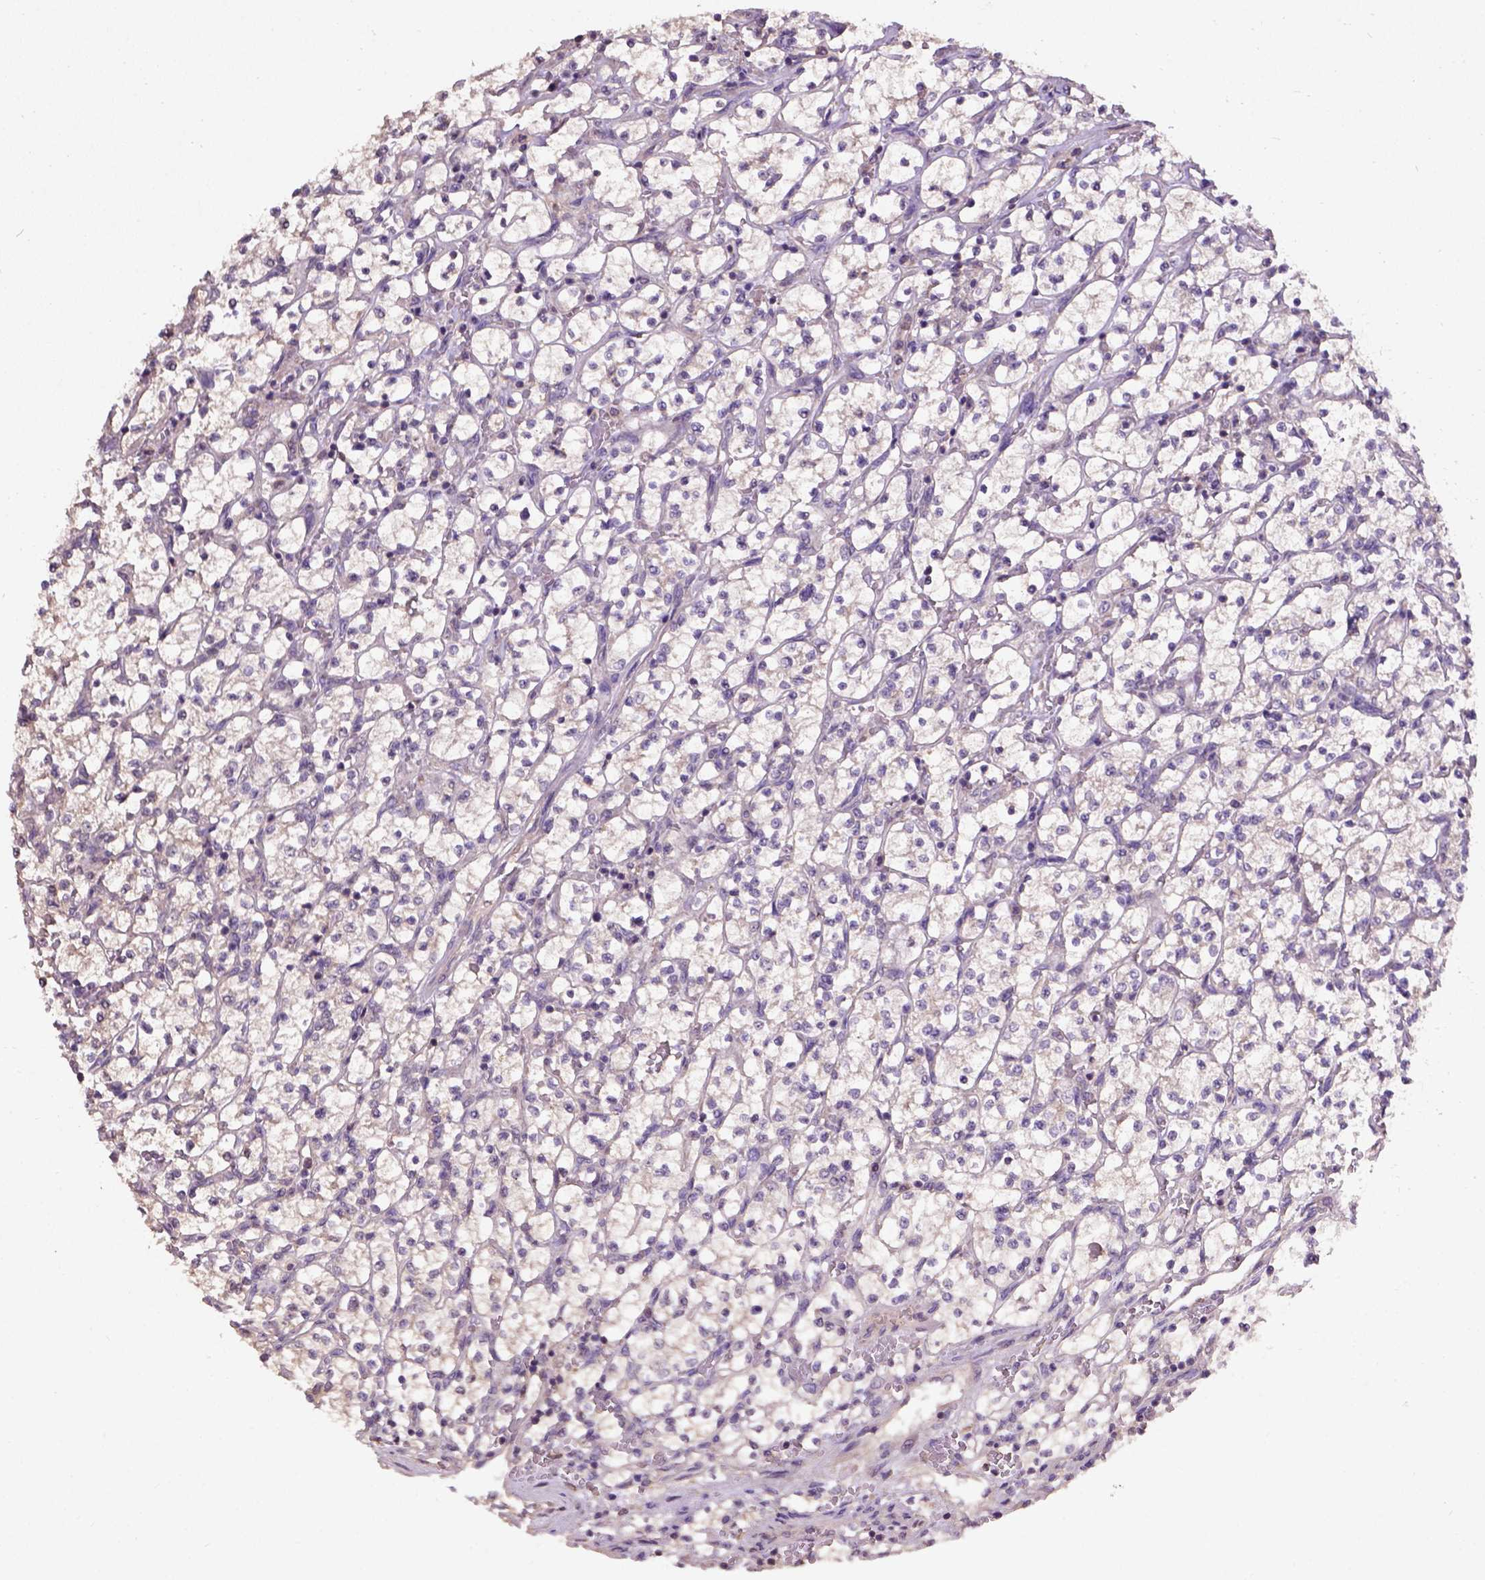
{"staining": {"intensity": "weak", "quantity": ">75%", "location": "cytoplasmic/membranous"}, "tissue": "renal cancer", "cell_type": "Tumor cells", "image_type": "cancer", "snomed": [{"axis": "morphology", "description": "Adenocarcinoma, NOS"}, {"axis": "topography", "description": "Kidney"}], "caption": "Renal cancer (adenocarcinoma) stained with immunohistochemistry (IHC) shows weak cytoplasmic/membranous expression in about >75% of tumor cells. The staining is performed using DAB (3,3'-diaminobenzidine) brown chromogen to label protein expression. The nuclei are counter-stained blue using hematoxylin.", "gene": "KBTBD8", "patient": {"sex": "female", "age": 64}}